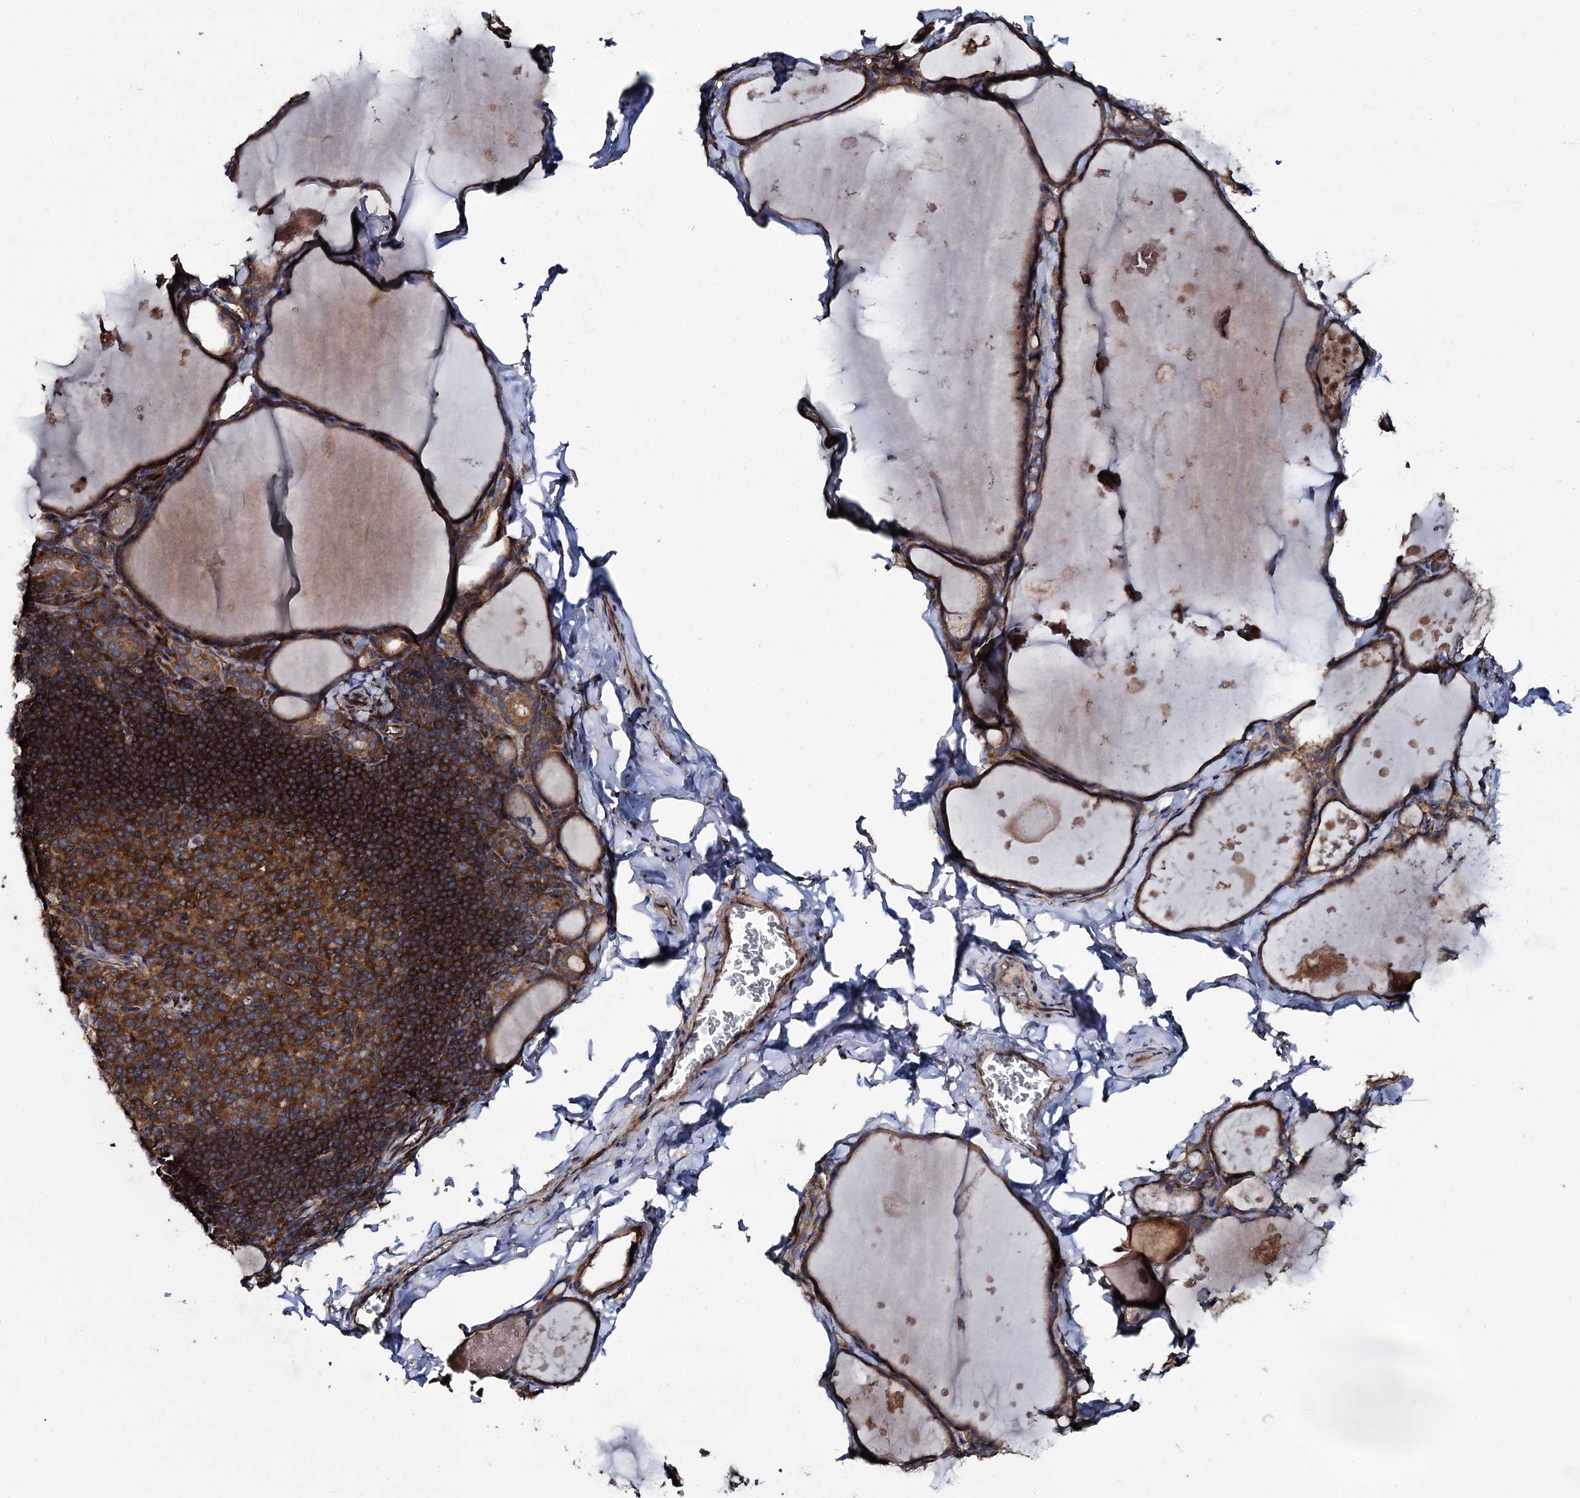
{"staining": {"intensity": "moderate", "quantity": ">75%", "location": "cytoplasmic/membranous"}, "tissue": "thyroid gland", "cell_type": "Glandular cells", "image_type": "normal", "snomed": [{"axis": "morphology", "description": "Normal tissue, NOS"}, {"axis": "topography", "description": "Thyroid gland"}], "caption": "Thyroid gland stained with a brown dye reveals moderate cytoplasmic/membranous positive expression in approximately >75% of glandular cells.", "gene": "TTC23", "patient": {"sex": "male", "age": 56}}